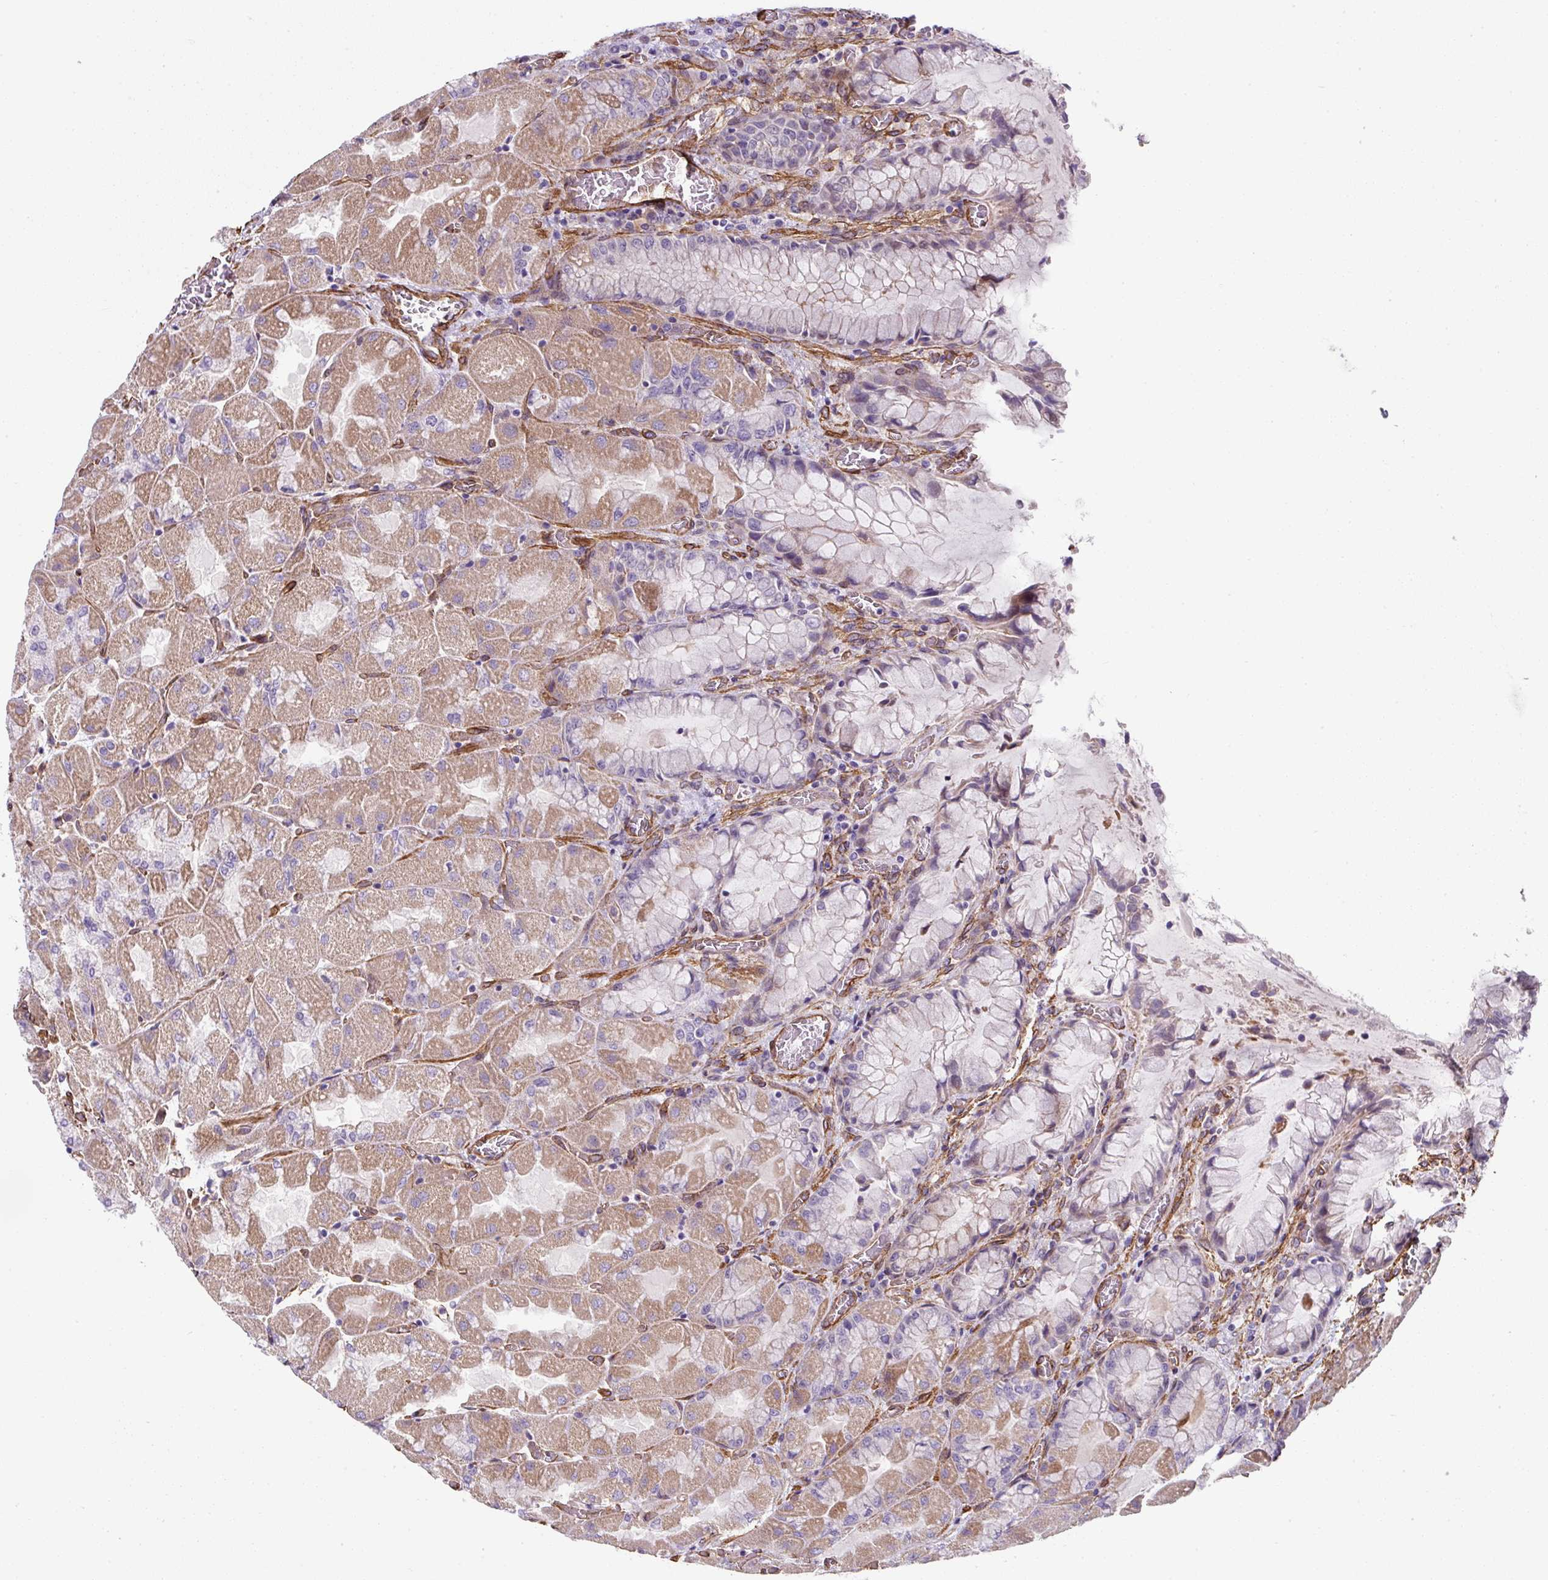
{"staining": {"intensity": "weak", "quantity": "25%-75%", "location": "cytoplasmic/membranous"}, "tissue": "stomach", "cell_type": "Glandular cells", "image_type": "normal", "snomed": [{"axis": "morphology", "description": "Normal tissue, NOS"}, {"axis": "topography", "description": "Stomach"}], "caption": "A low amount of weak cytoplasmic/membranous staining is seen in approximately 25%-75% of glandular cells in normal stomach.", "gene": "ANKUB1", "patient": {"sex": "female", "age": 61}}